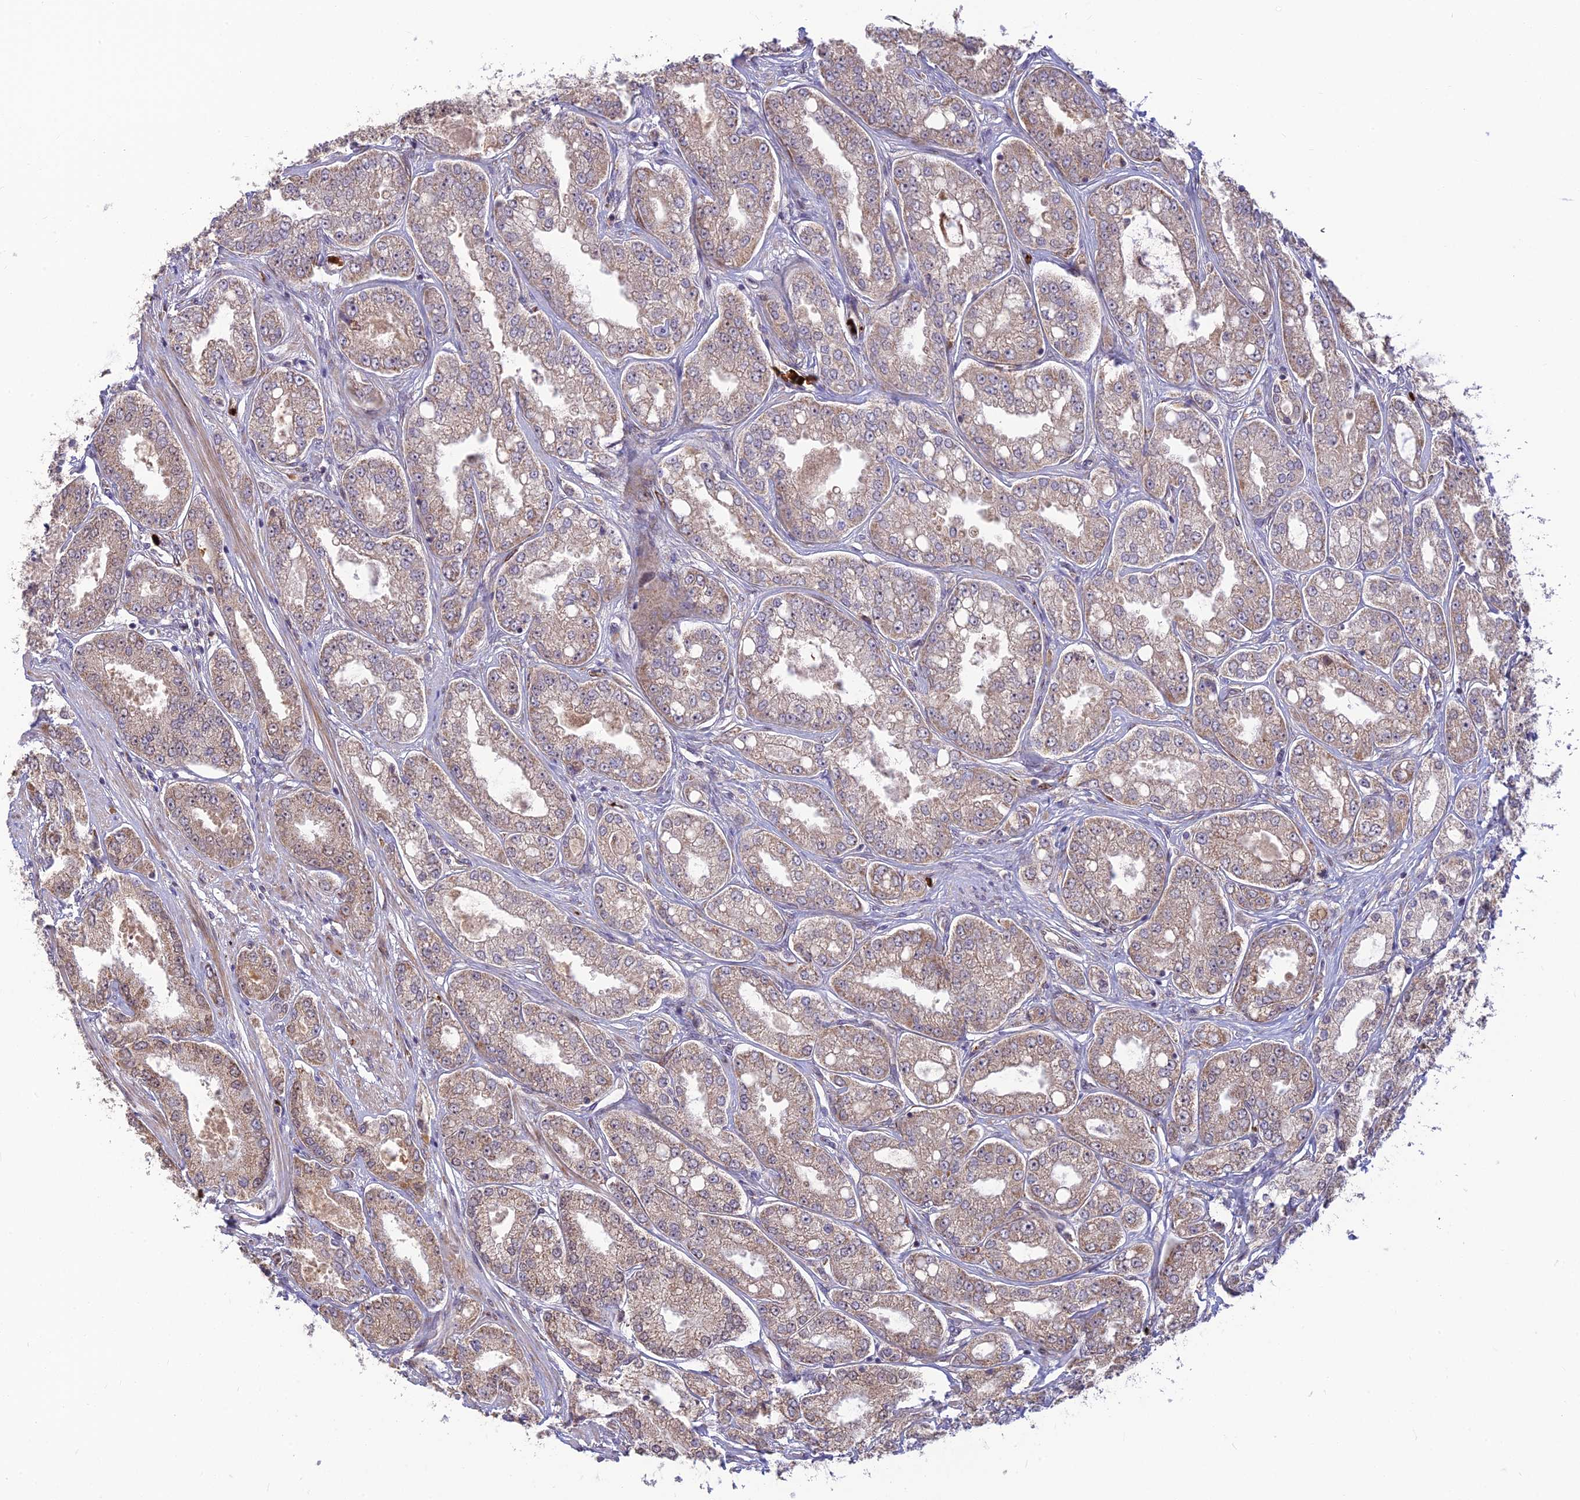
{"staining": {"intensity": "weak", "quantity": ">75%", "location": "cytoplasmic/membranous"}, "tissue": "prostate cancer", "cell_type": "Tumor cells", "image_type": "cancer", "snomed": [{"axis": "morphology", "description": "Adenocarcinoma, High grade"}, {"axis": "topography", "description": "Prostate"}], "caption": "Protein staining of high-grade adenocarcinoma (prostate) tissue demonstrates weak cytoplasmic/membranous positivity in about >75% of tumor cells.", "gene": "UFSP2", "patient": {"sex": "male", "age": 71}}